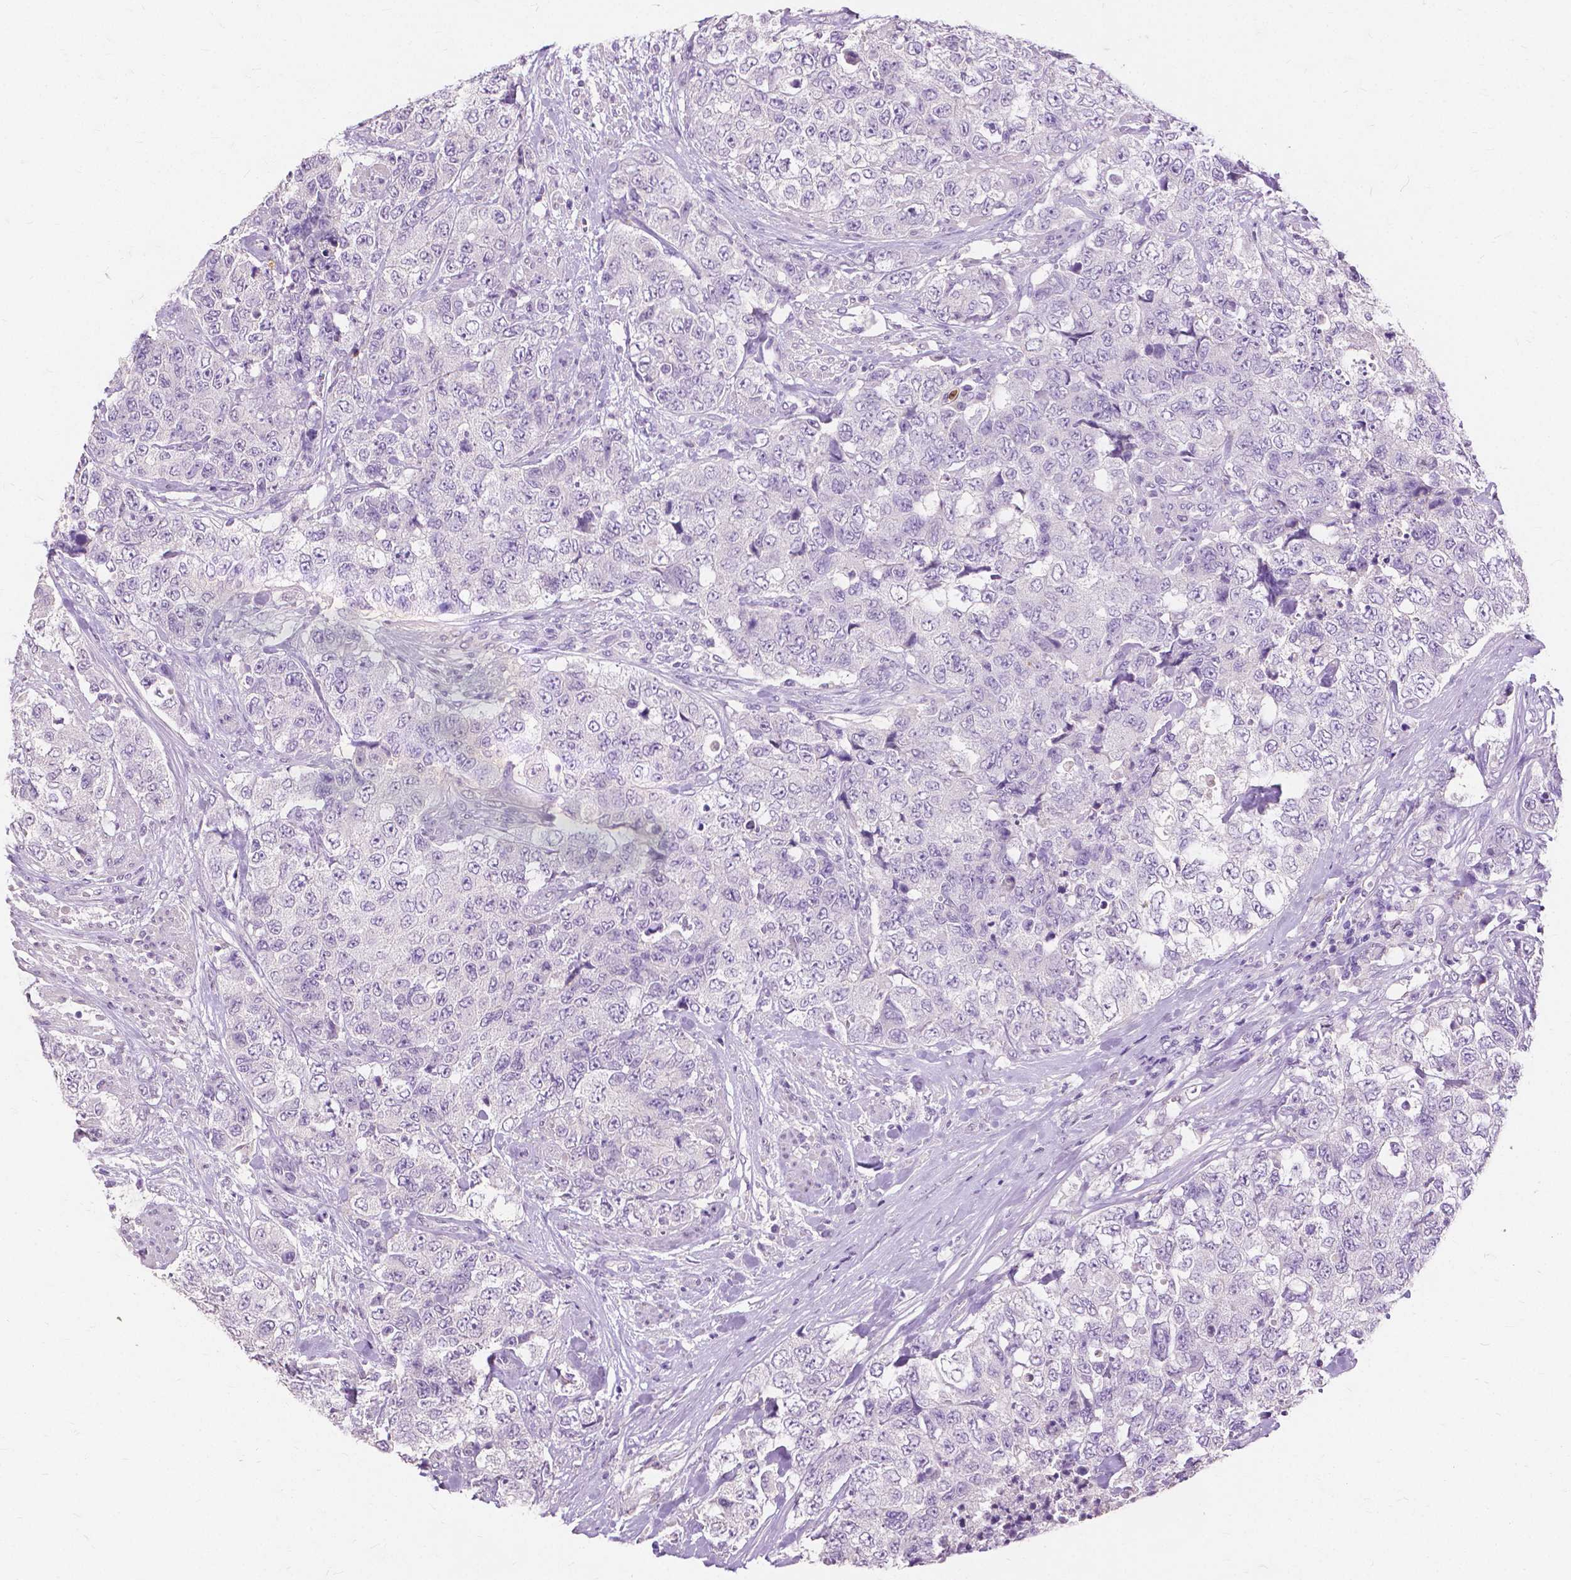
{"staining": {"intensity": "negative", "quantity": "none", "location": "none"}, "tissue": "urothelial cancer", "cell_type": "Tumor cells", "image_type": "cancer", "snomed": [{"axis": "morphology", "description": "Urothelial carcinoma, High grade"}, {"axis": "topography", "description": "Urinary bladder"}], "caption": "The IHC histopathology image has no significant staining in tumor cells of urothelial cancer tissue.", "gene": "CXCR2", "patient": {"sex": "female", "age": 78}}